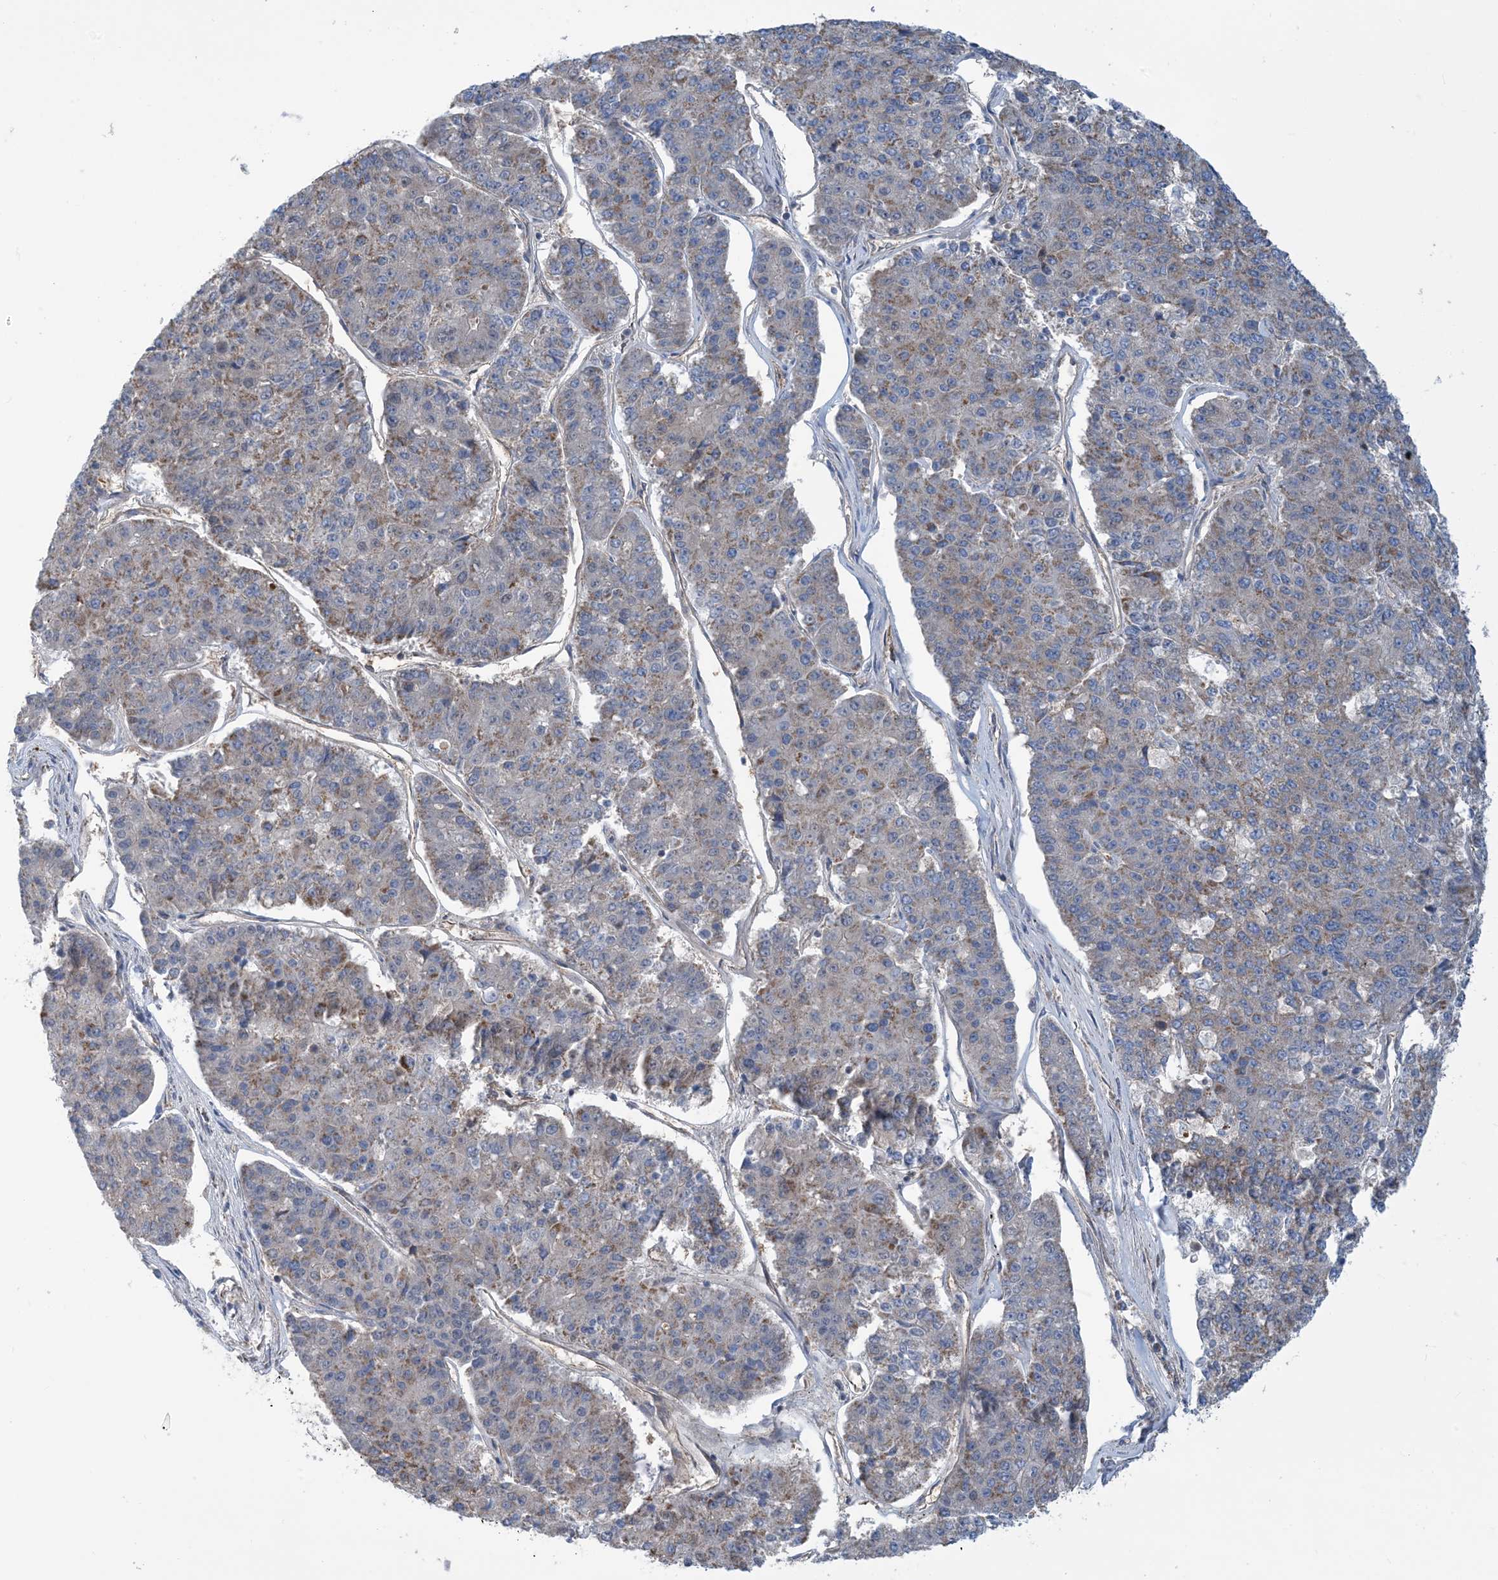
{"staining": {"intensity": "moderate", "quantity": "25%-75%", "location": "cytoplasmic/membranous"}, "tissue": "pancreatic cancer", "cell_type": "Tumor cells", "image_type": "cancer", "snomed": [{"axis": "morphology", "description": "Adenocarcinoma, NOS"}, {"axis": "topography", "description": "Pancreas"}], "caption": "High-power microscopy captured an immunohistochemistry histopathology image of adenocarcinoma (pancreatic), revealing moderate cytoplasmic/membranous expression in approximately 25%-75% of tumor cells.", "gene": "PHOSPHO2", "patient": {"sex": "male", "age": 50}}